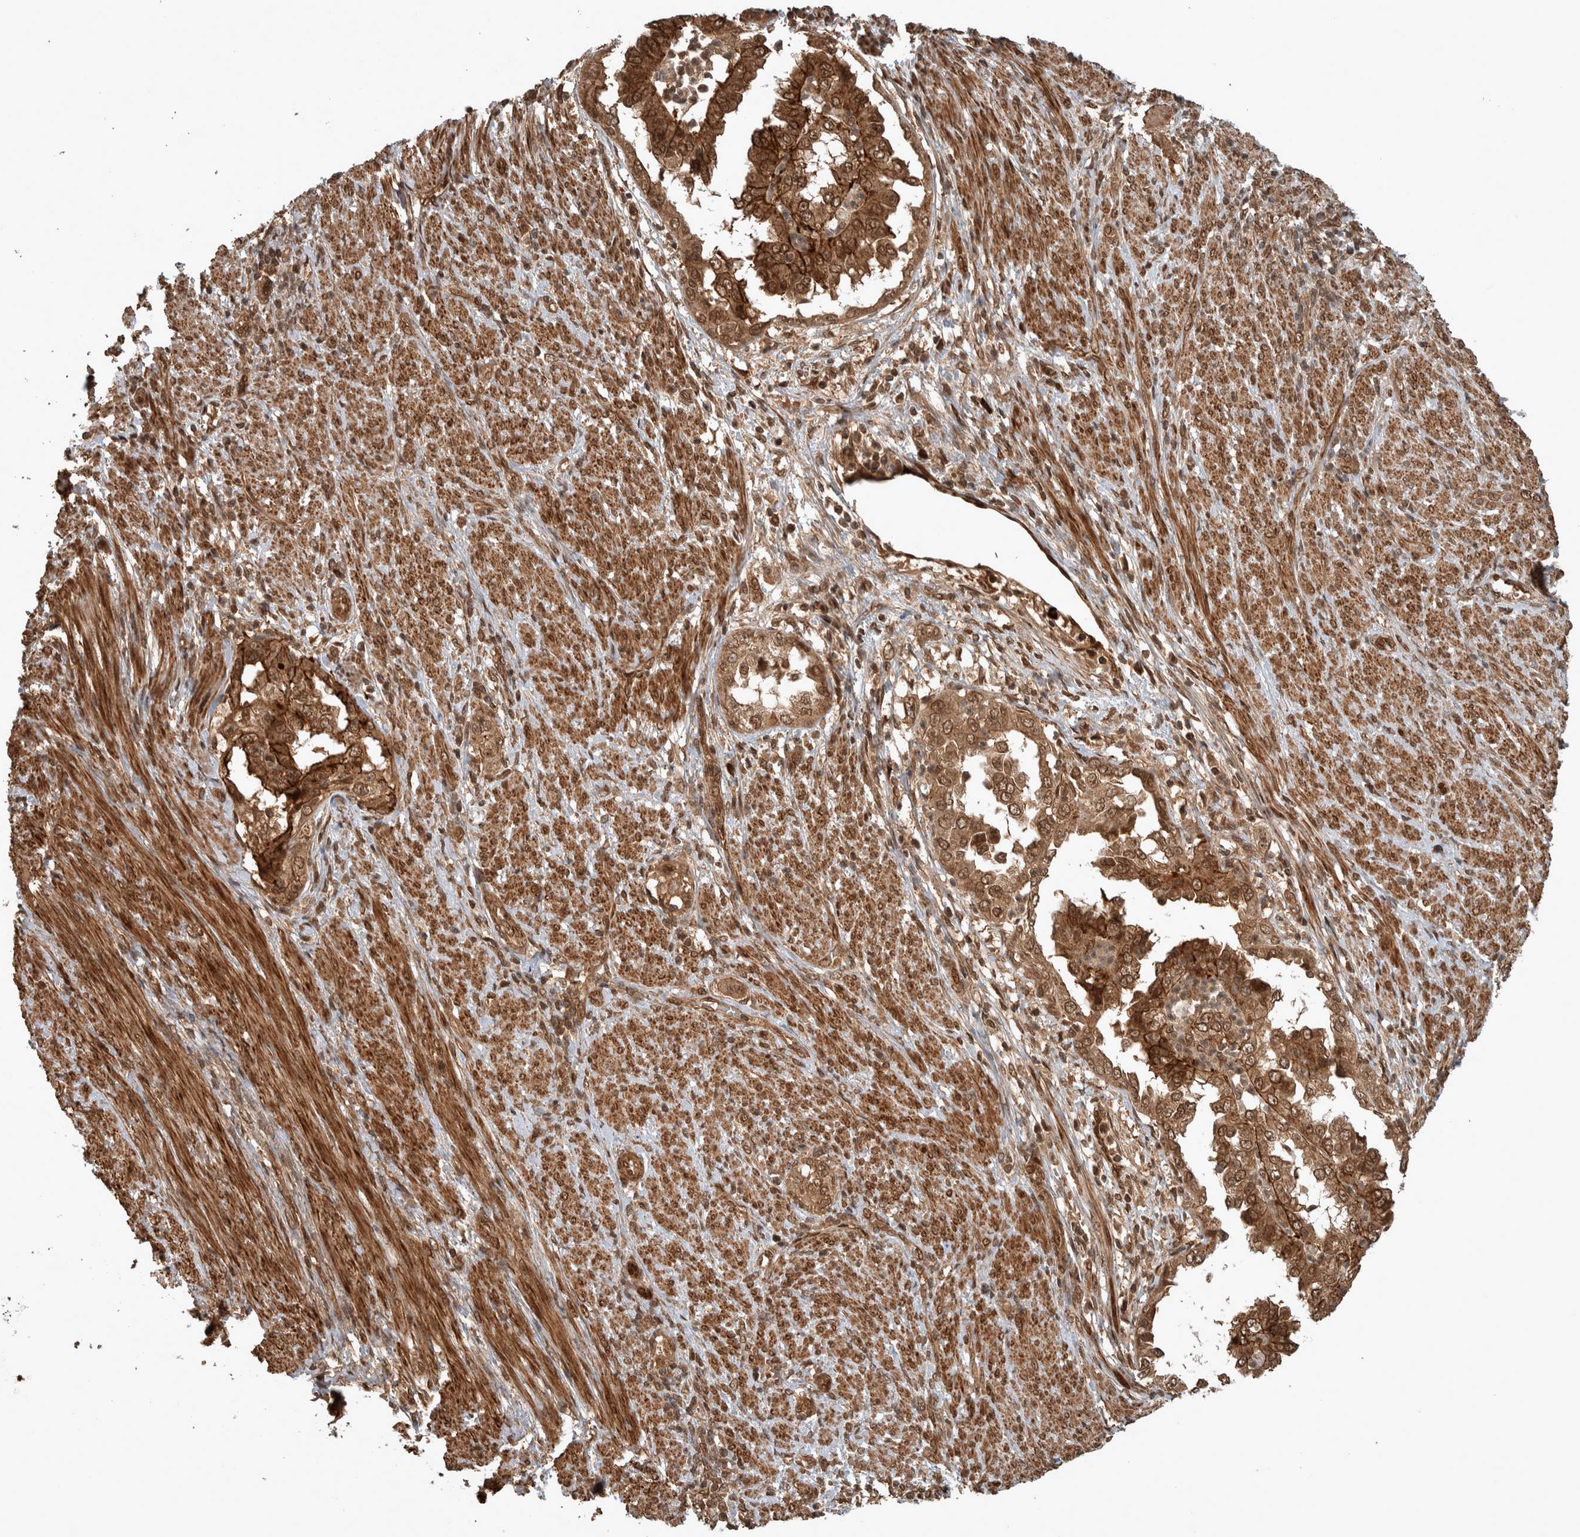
{"staining": {"intensity": "moderate", "quantity": ">75%", "location": "cytoplasmic/membranous,nuclear"}, "tissue": "endometrial cancer", "cell_type": "Tumor cells", "image_type": "cancer", "snomed": [{"axis": "morphology", "description": "Adenocarcinoma, NOS"}, {"axis": "topography", "description": "Endometrium"}], "caption": "High-power microscopy captured an immunohistochemistry (IHC) image of adenocarcinoma (endometrial), revealing moderate cytoplasmic/membranous and nuclear positivity in approximately >75% of tumor cells.", "gene": "CNTROB", "patient": {"sex": "female", "age": 85}}